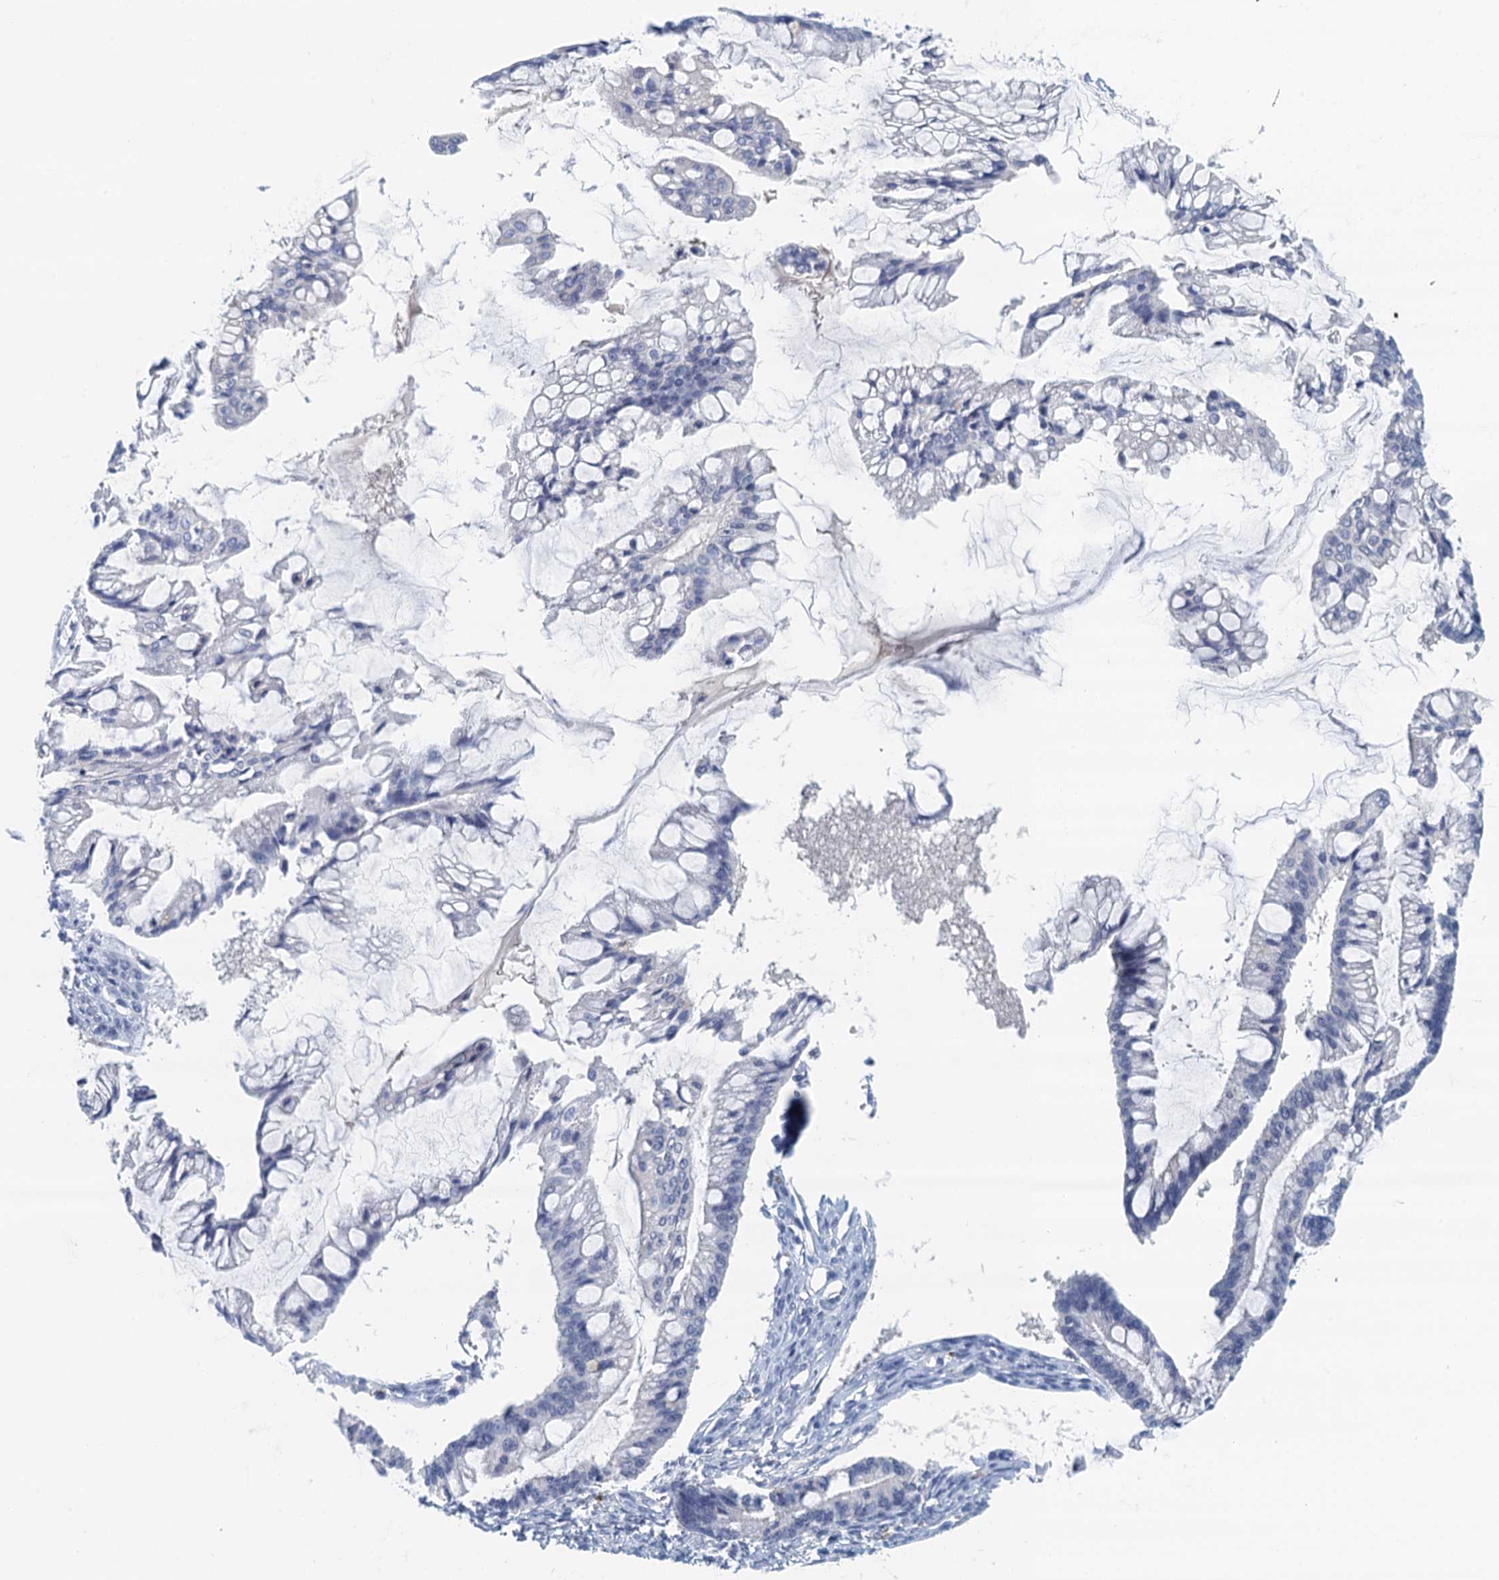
{"staining": {"intensity": "negative", "quantity": "none", "location": "none"}, "tissue": "ovarian cancer", "cell_type": "Tumor cells", "image_type": "cancer", "snomed": [{"axis": "morphology", "description": "Cystadenocarcinoma, mucinous, NOS"}, {"axis": "topography", "description": "Ovary"}], "caption": "Ovarian cancer stained for a protein using immunohistochemistry (IHC) displays no expression tumor cells.", "gene": "NUBP2", "patient": {"sex": "female", "age": 73}}